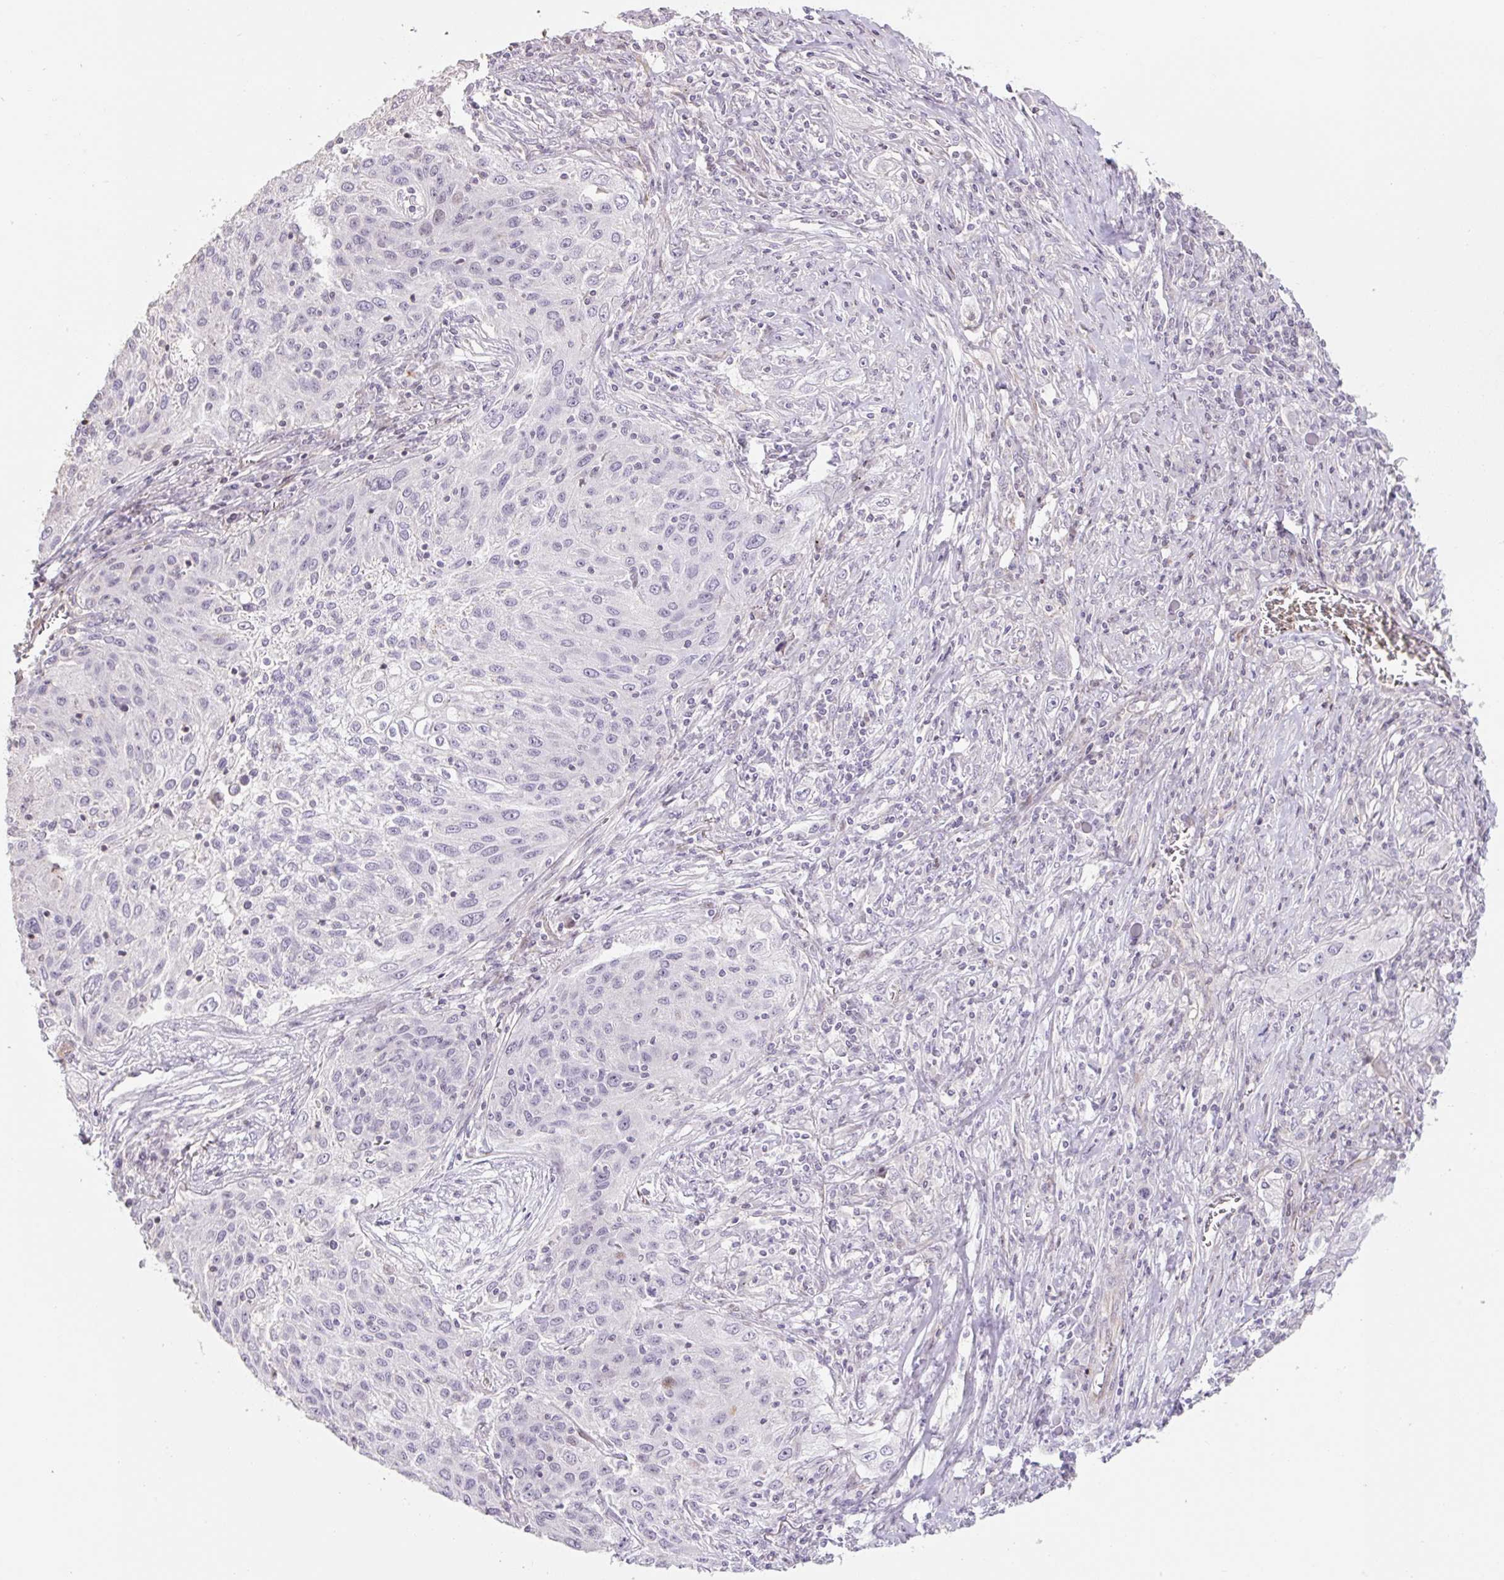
{"staining": {"intensity": "negative", "quantity": "none", "location": "none"}, "tissue": "lung cancer", "cell_type": "Tumor cells", "image_type": "cancer", "snomed": [{"axis": "morphology", "description": "Squamous cell carcinoma, NOS"}, {"axis": "topography", "description": "Lung"}], "caption": "This is an immunohistochemistry photomicrograph of human lung cancer (squamous cell carcinoma). There is no staining in tumor cells.", "gene": "ZNF552", "patient": {"sex": "female", "age": 69}}